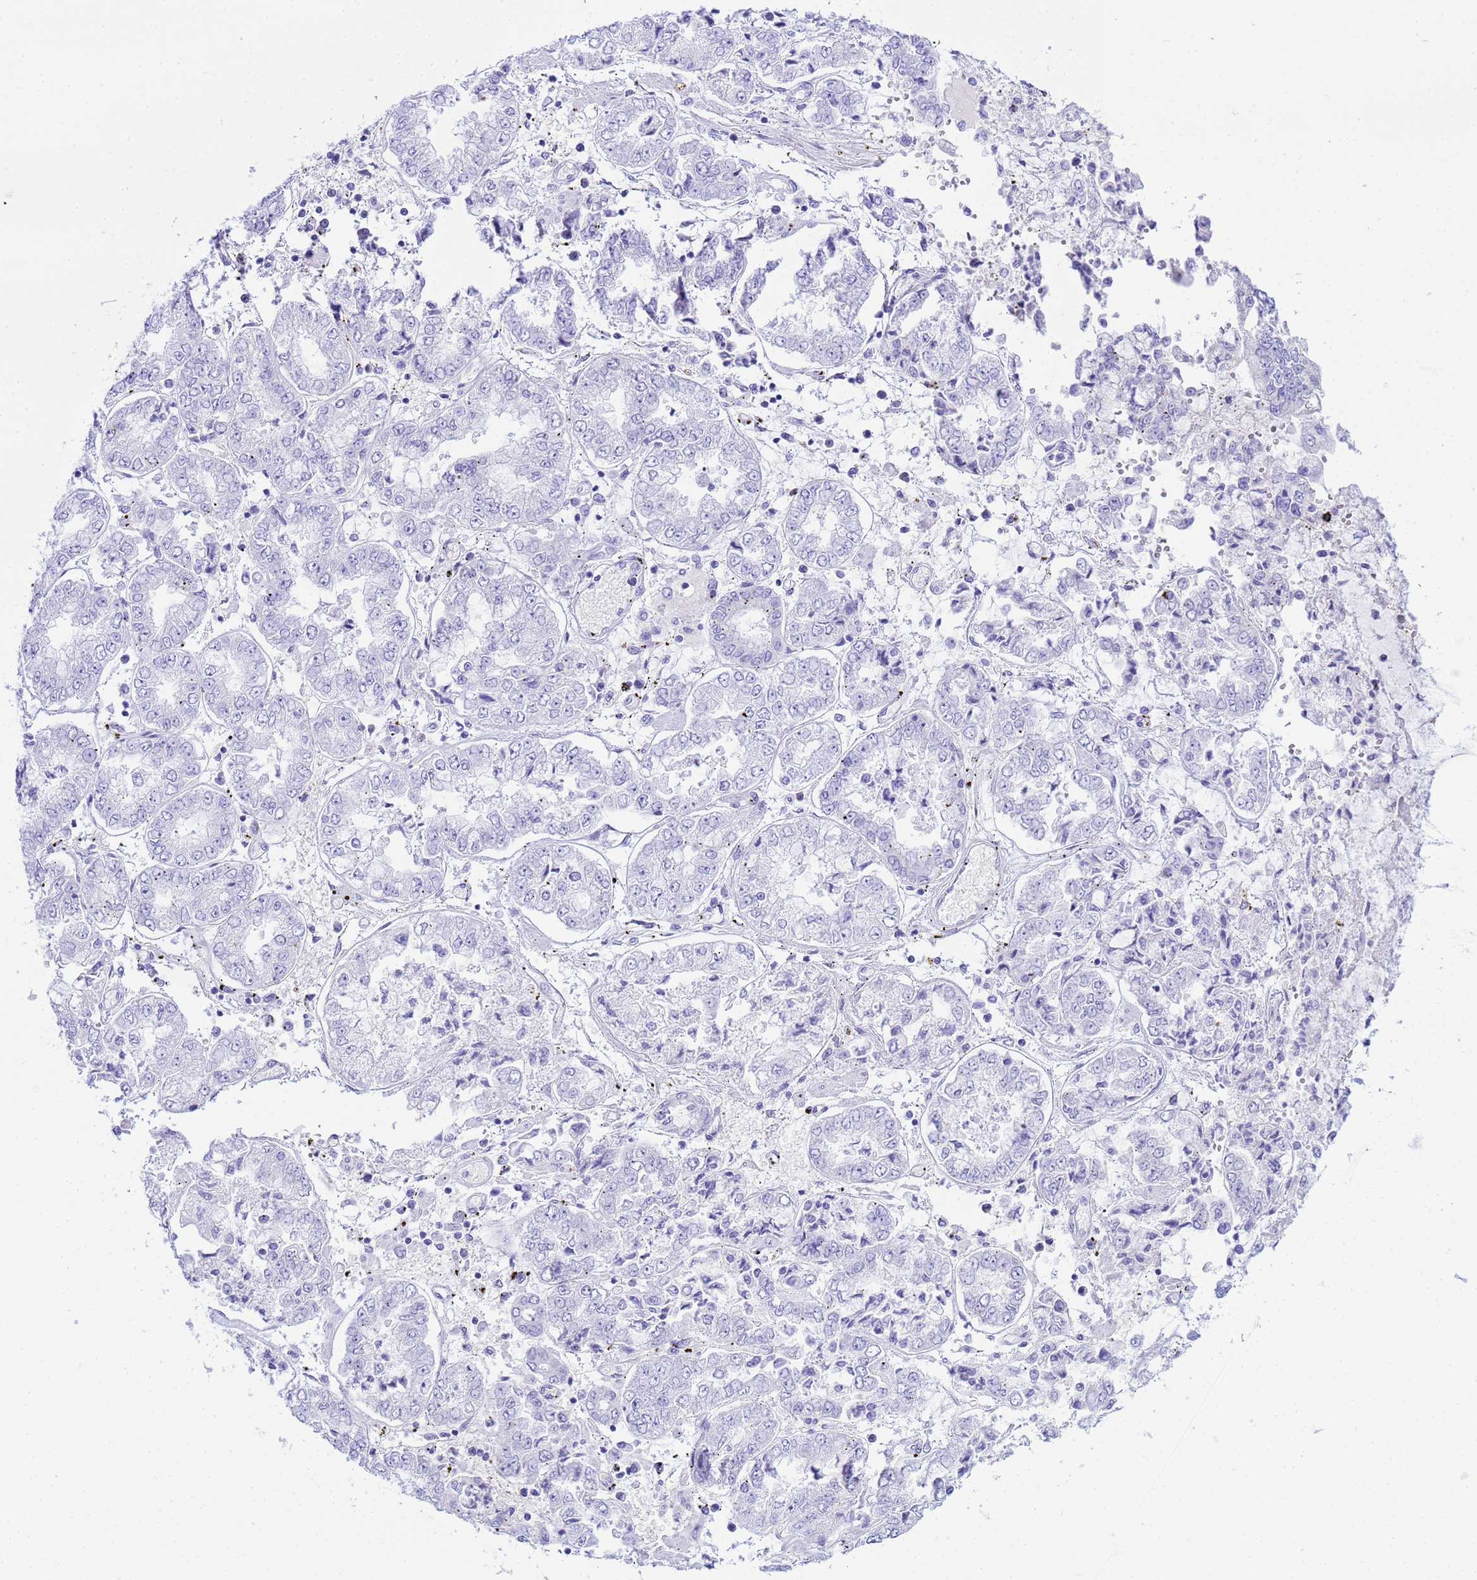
{"staining": {"intensity": "negative", "quantity": "none", "location": "none"}, "tissue": "stomach cancer", "cell_type": "Tumor cells", "image_type": "cancer", "snomed": [{"axis": "morphology", "description": "Adenocarcinoma, NOS"}, {"axis": "topography", "description": "Stomach"}], "caption": "There is no significant positivity in tumor cells of stomach cancer (adenocarcinoma).", "gene": "AQP12A", "patient": {"sex": "male", "age": 76}}